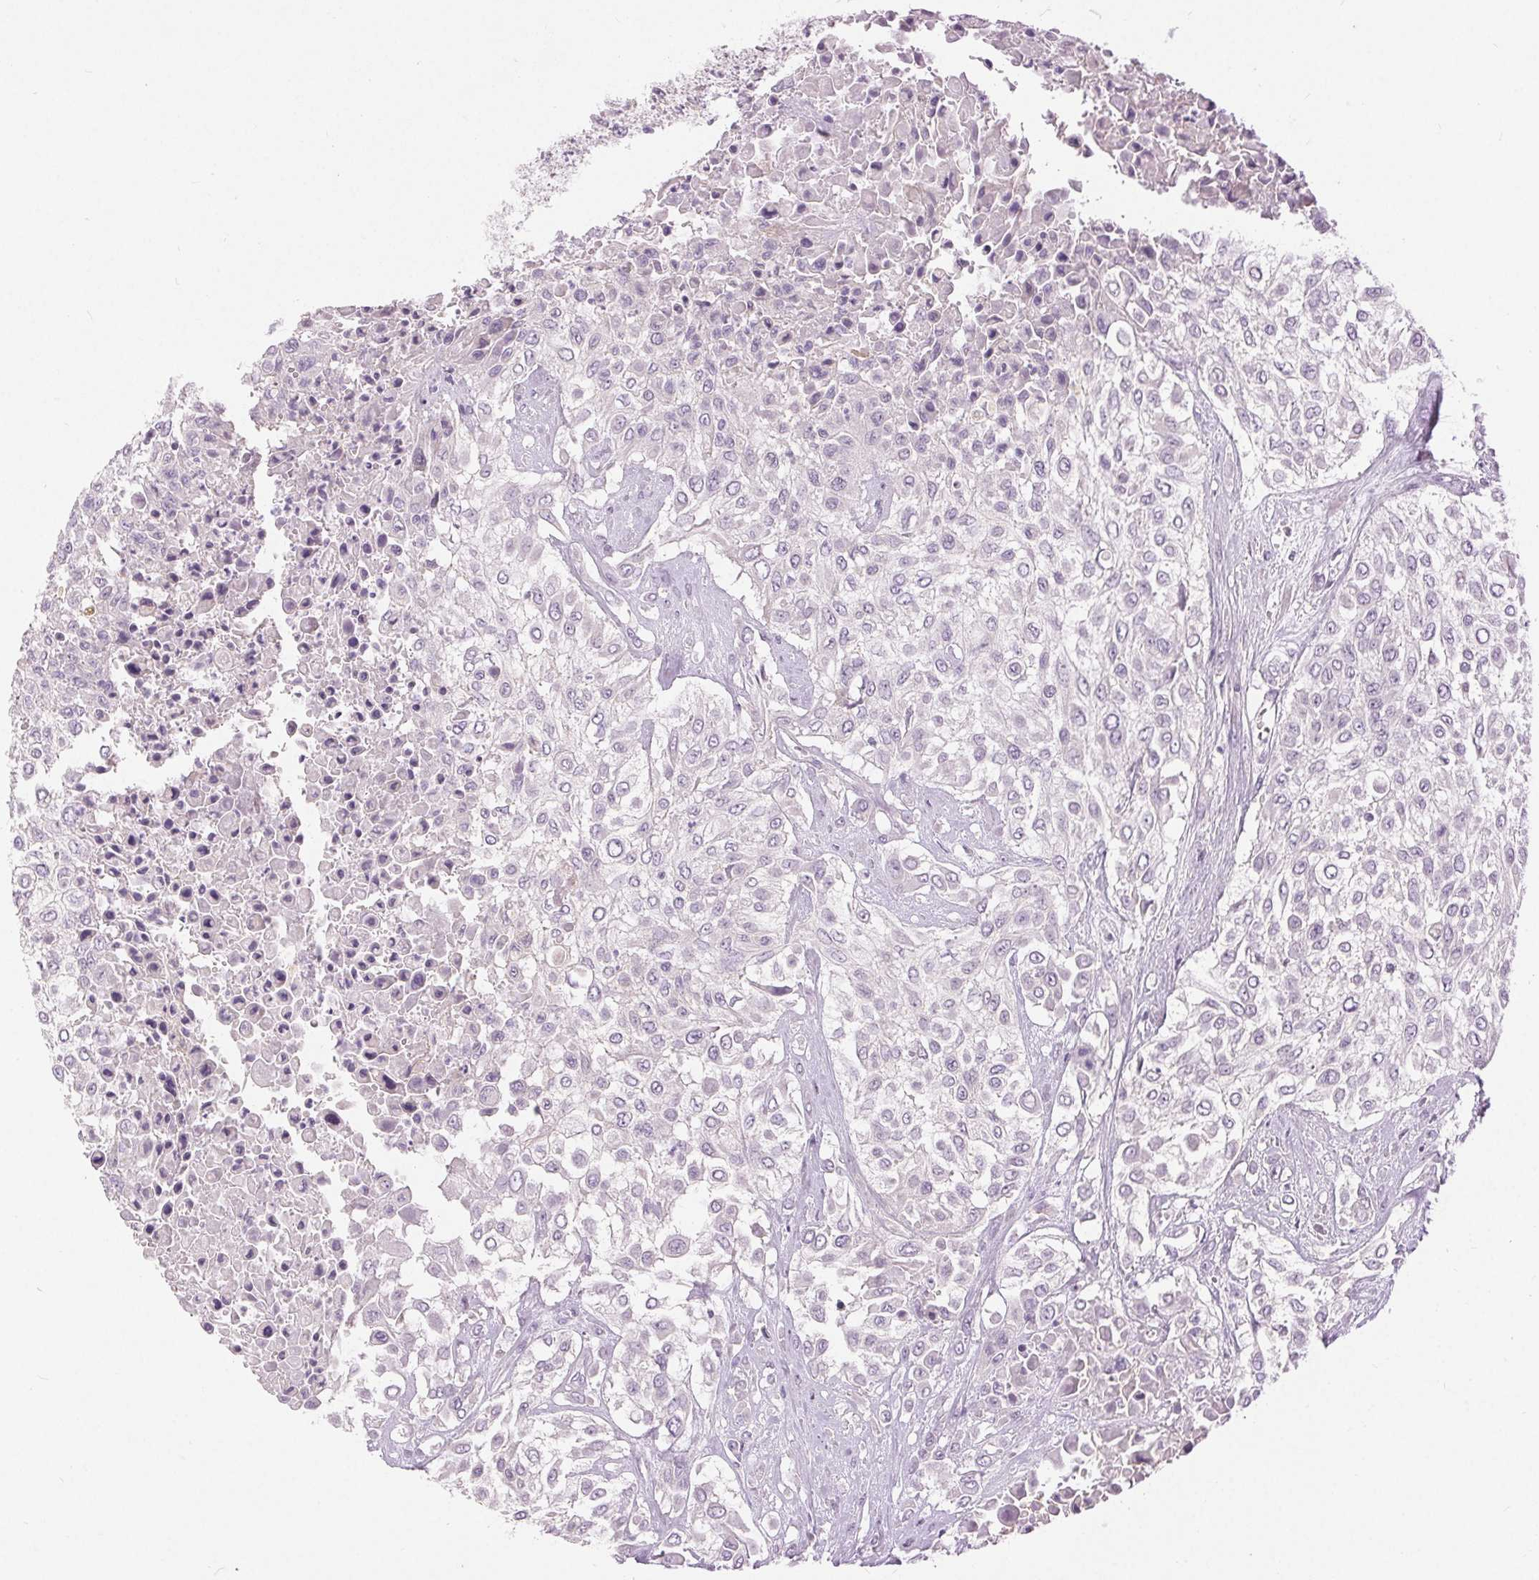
{"staining": {"intensity": "negative", "quantity": "none", "location": "none"}, "tissue": "urothelial cancer", "cell_type": "Tumor cells", "image_type": "cancer", "snomed": [{"axis": "morphology", "description": "Urothelial carcinoma, High grade"}, {"axis": "topography", "description": "Urinary bladder"}], "caption": "A histopathology image of human urothelial carcinoma (high-grade) is negative for staining in tumor cells.", "gene": "DSG3", "patient": {"sex": "male", "age": 57}}